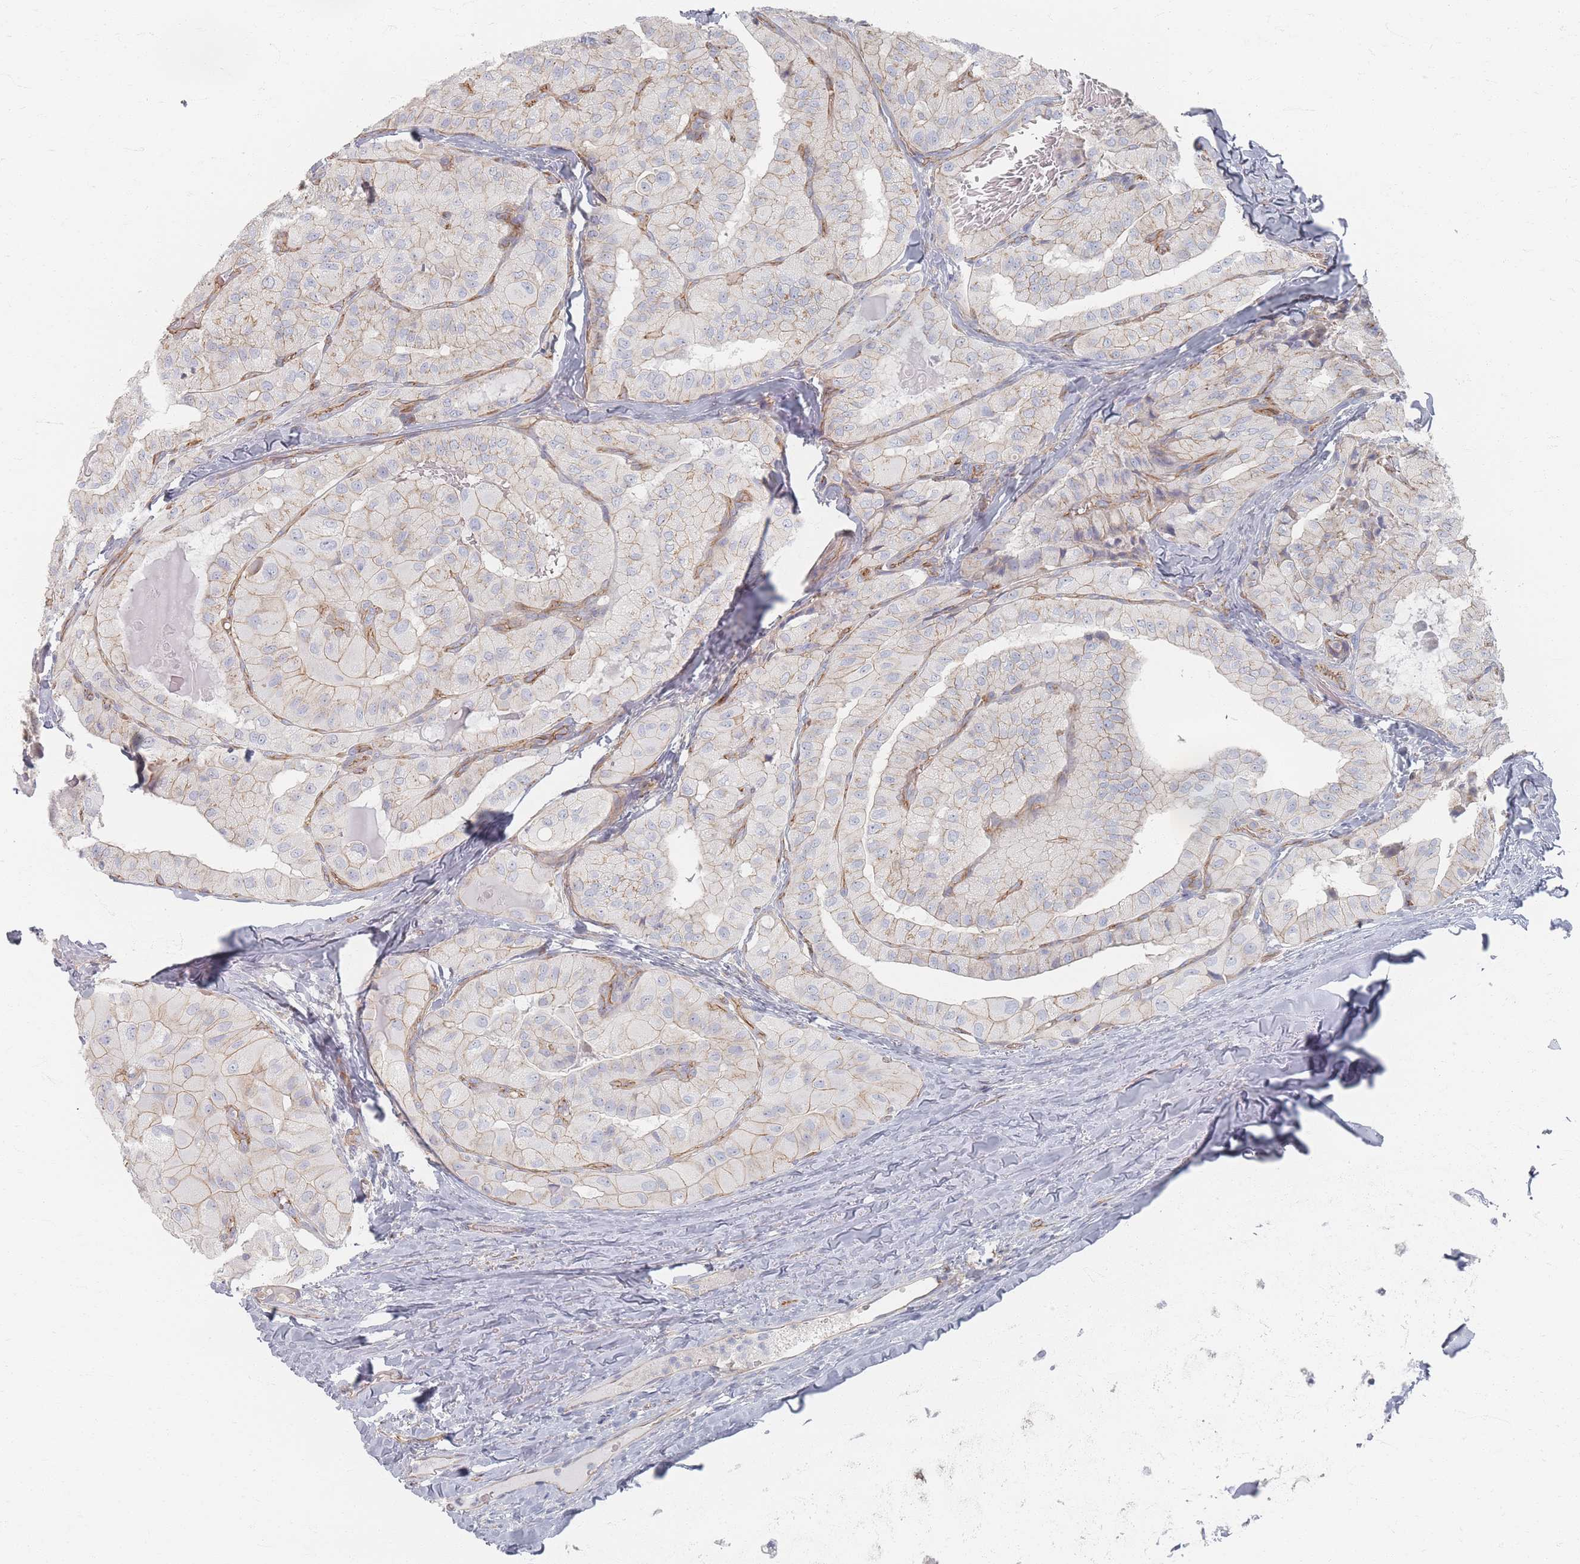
{"staining": {"intensity": "weak", "quantity": ">75%", "location": "cytoplasmic/membranous"}, "tissue": "thyroid cancer", "cell_type": "Tumor cells", "image_type": "cancer", "snomed": [{"axis": "morphology", "description": "Normal tissue, NOS"}, {"axis": "morphology", "description": "Papillary adenocarcinoma, NOS"}, {"axis": "topography", "description": "Thyroid gland"}], "caption": "Human papillary adenocarcinoma (thyroid) stained with a brown dye displays weak cytoplasmic/membranous positive positivity in approximately >75% of tumor cells.", "gene": "GNB1", "patient": {"sex": "female", "age": 59}}